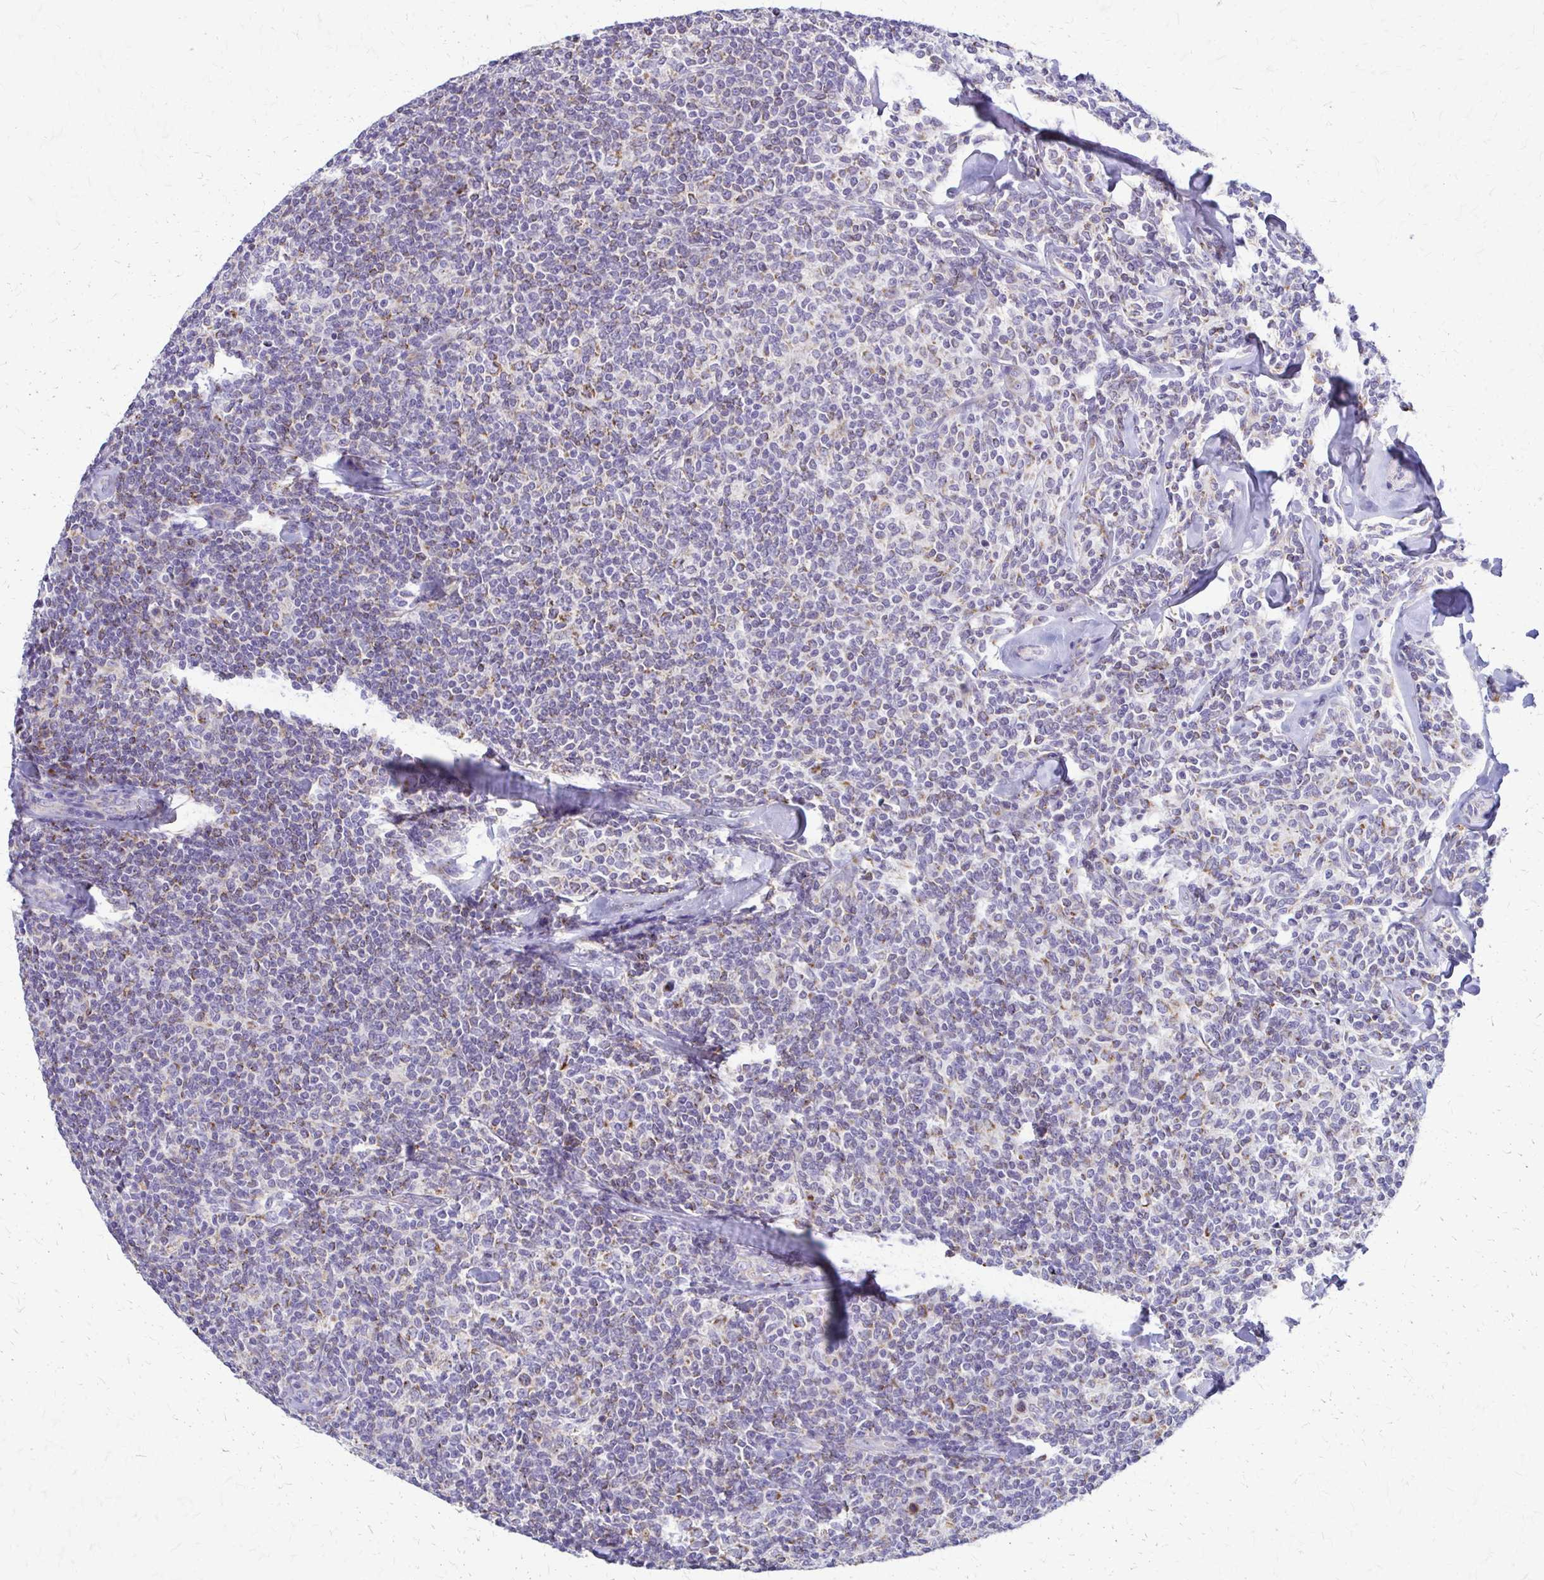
{"staining": {"intensity": "negative", "quantity": "none", "location": "none"}, "tissue": "lymphoma", "cell_type": "Tumor cells", "image_type": "cancer", "snomed": [{"axis": "morphology", "description": "Malignant lymphoma, non-Hodgkin's type, Low grade"}, {"axis": "topography", "description": "Lymph node"}], "caption": "DAB immunohistochemical staining of human lymphoma displays no significant expression in tumor cells.", "gene": "SAMD13", "patient": {"sex": "female", "age": 56}}